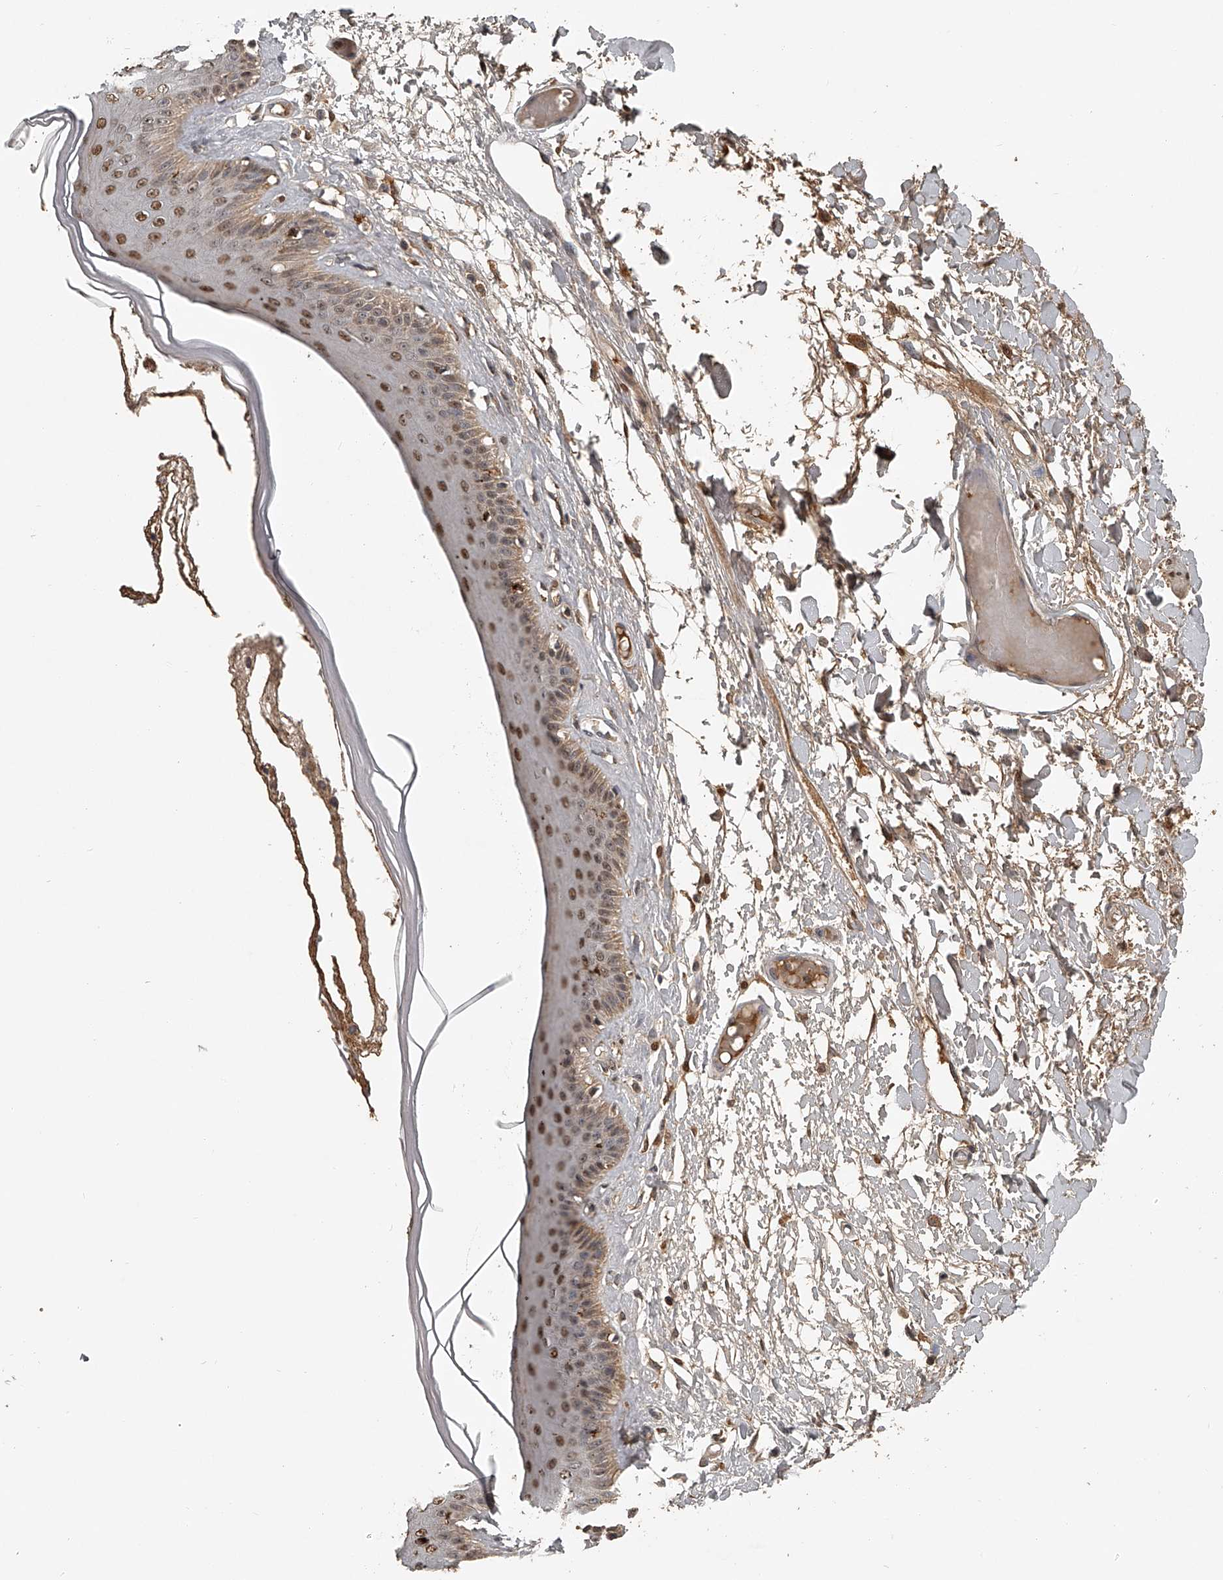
{"staining": {"intensity": "moderate", "quantity": ">75%", "location": "cytoplasmic/membranous,nuclear"}, "tissue": "skin", "cell_type": "Epidermal cells", "image_type": "normal", "snomed": [{"axis": "morphology", "description": "Normal tissue, NOS"}, {"axis": "topography", "description": "Vulva"}], "caption": "Skin stained with DAB (3,3'-diaminobenzidine) immunohistochemistry (IHC) demonstrates medium levels of moderate cytoplasmic/membranous,nuclear positivity in approximately >75% of epidermal cells.", "gene": "PLEKHG1", "patient": {"sex": "female", "age": 73}}